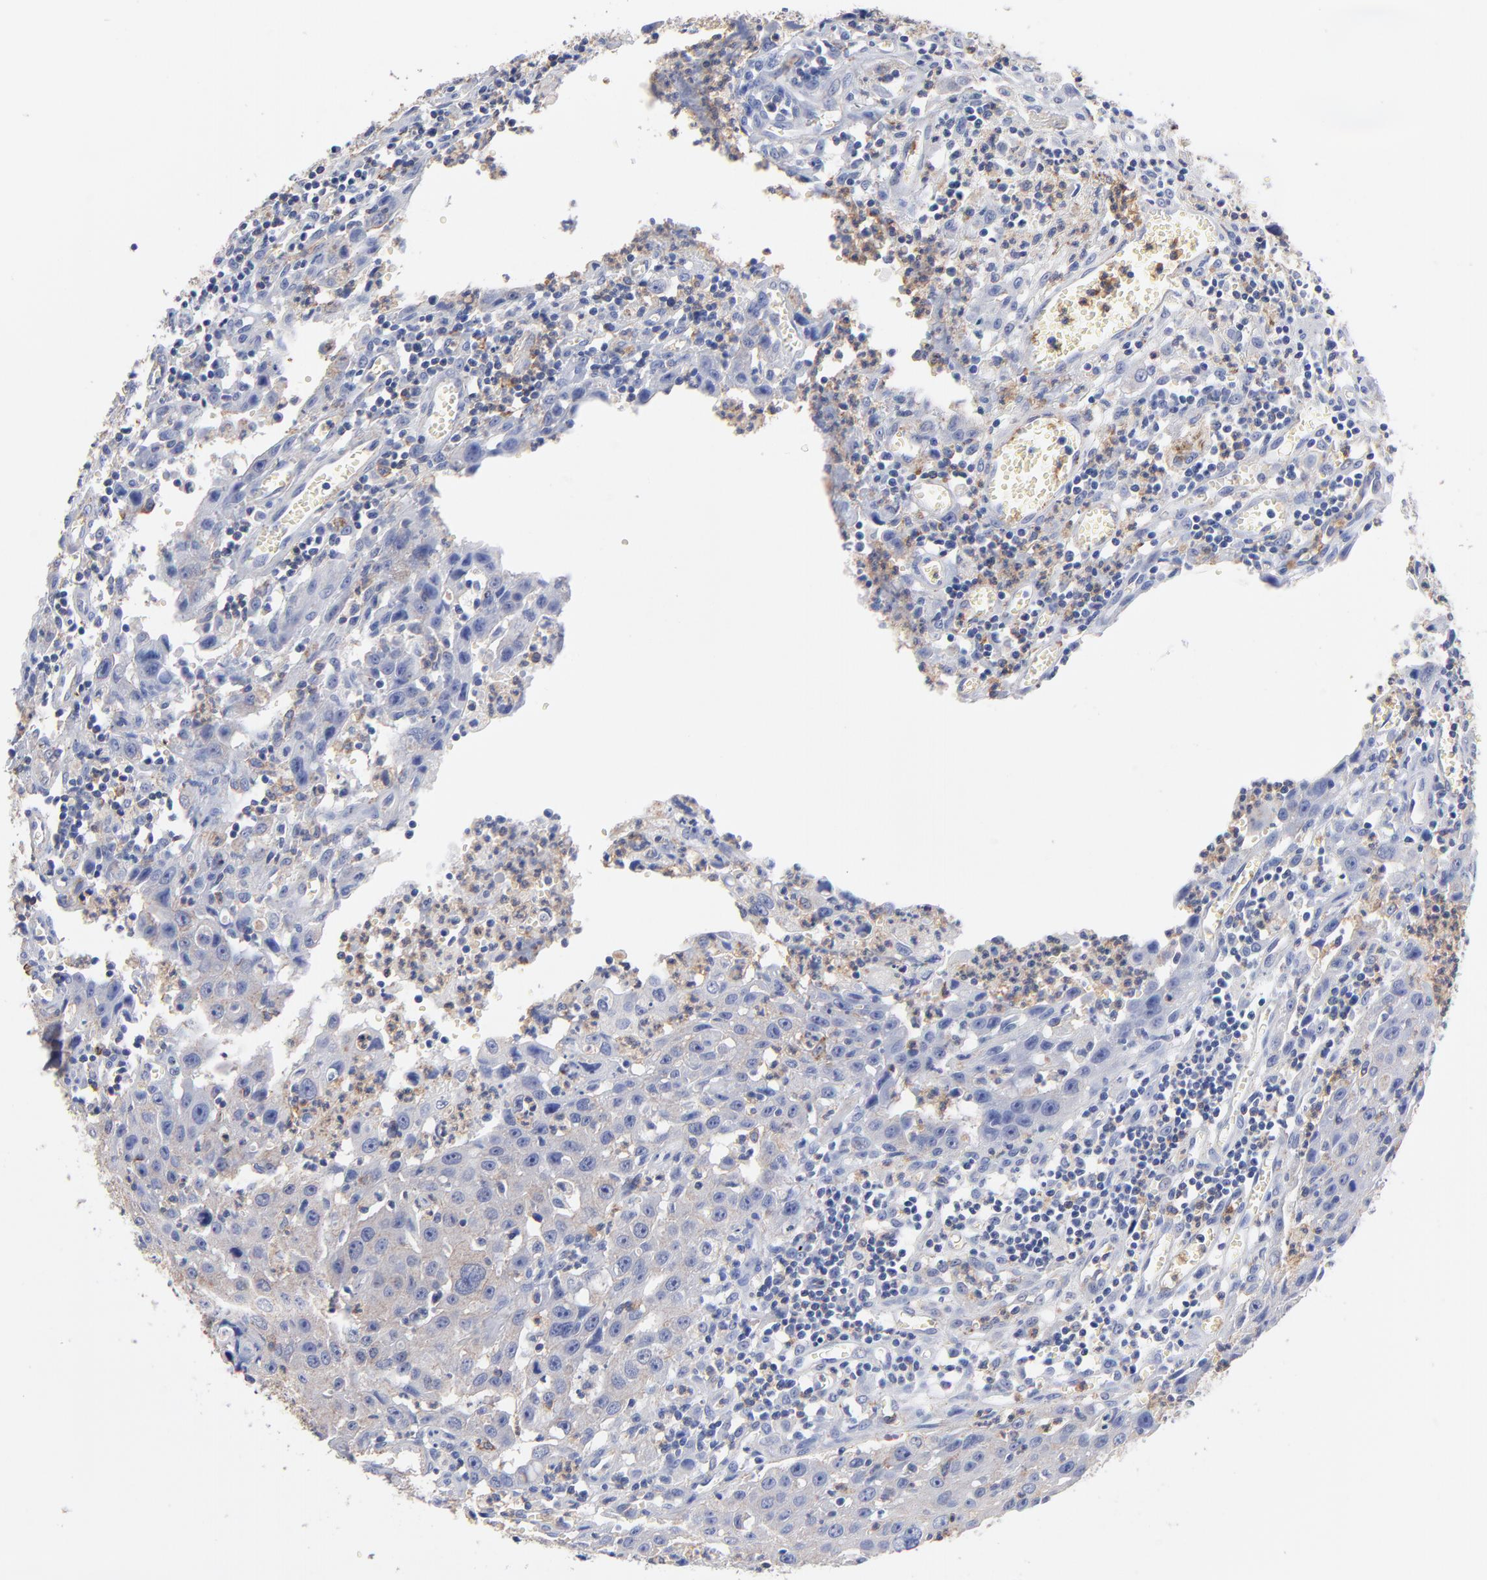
{"staining": {"intensity": "weak", "quantity": "<25%", "location": "cytoplasmic/membranous"}, "tissue": "urothelial cancer", "cell_type": "Tumor cells", "image_type": "cancer", "snomed": [{"axis": "morphology", "description": "Urothelial carcinoma, High grade"}, {"axis": "topography", "description": "Urinary bladder"}], "caption": "Urothelial cancer stained for a protein using immunohistochemistry (IHC) exhibits no positivity tumor cells.", "gene": "ASL", "patient": {"sex": "male", "age": 66}}